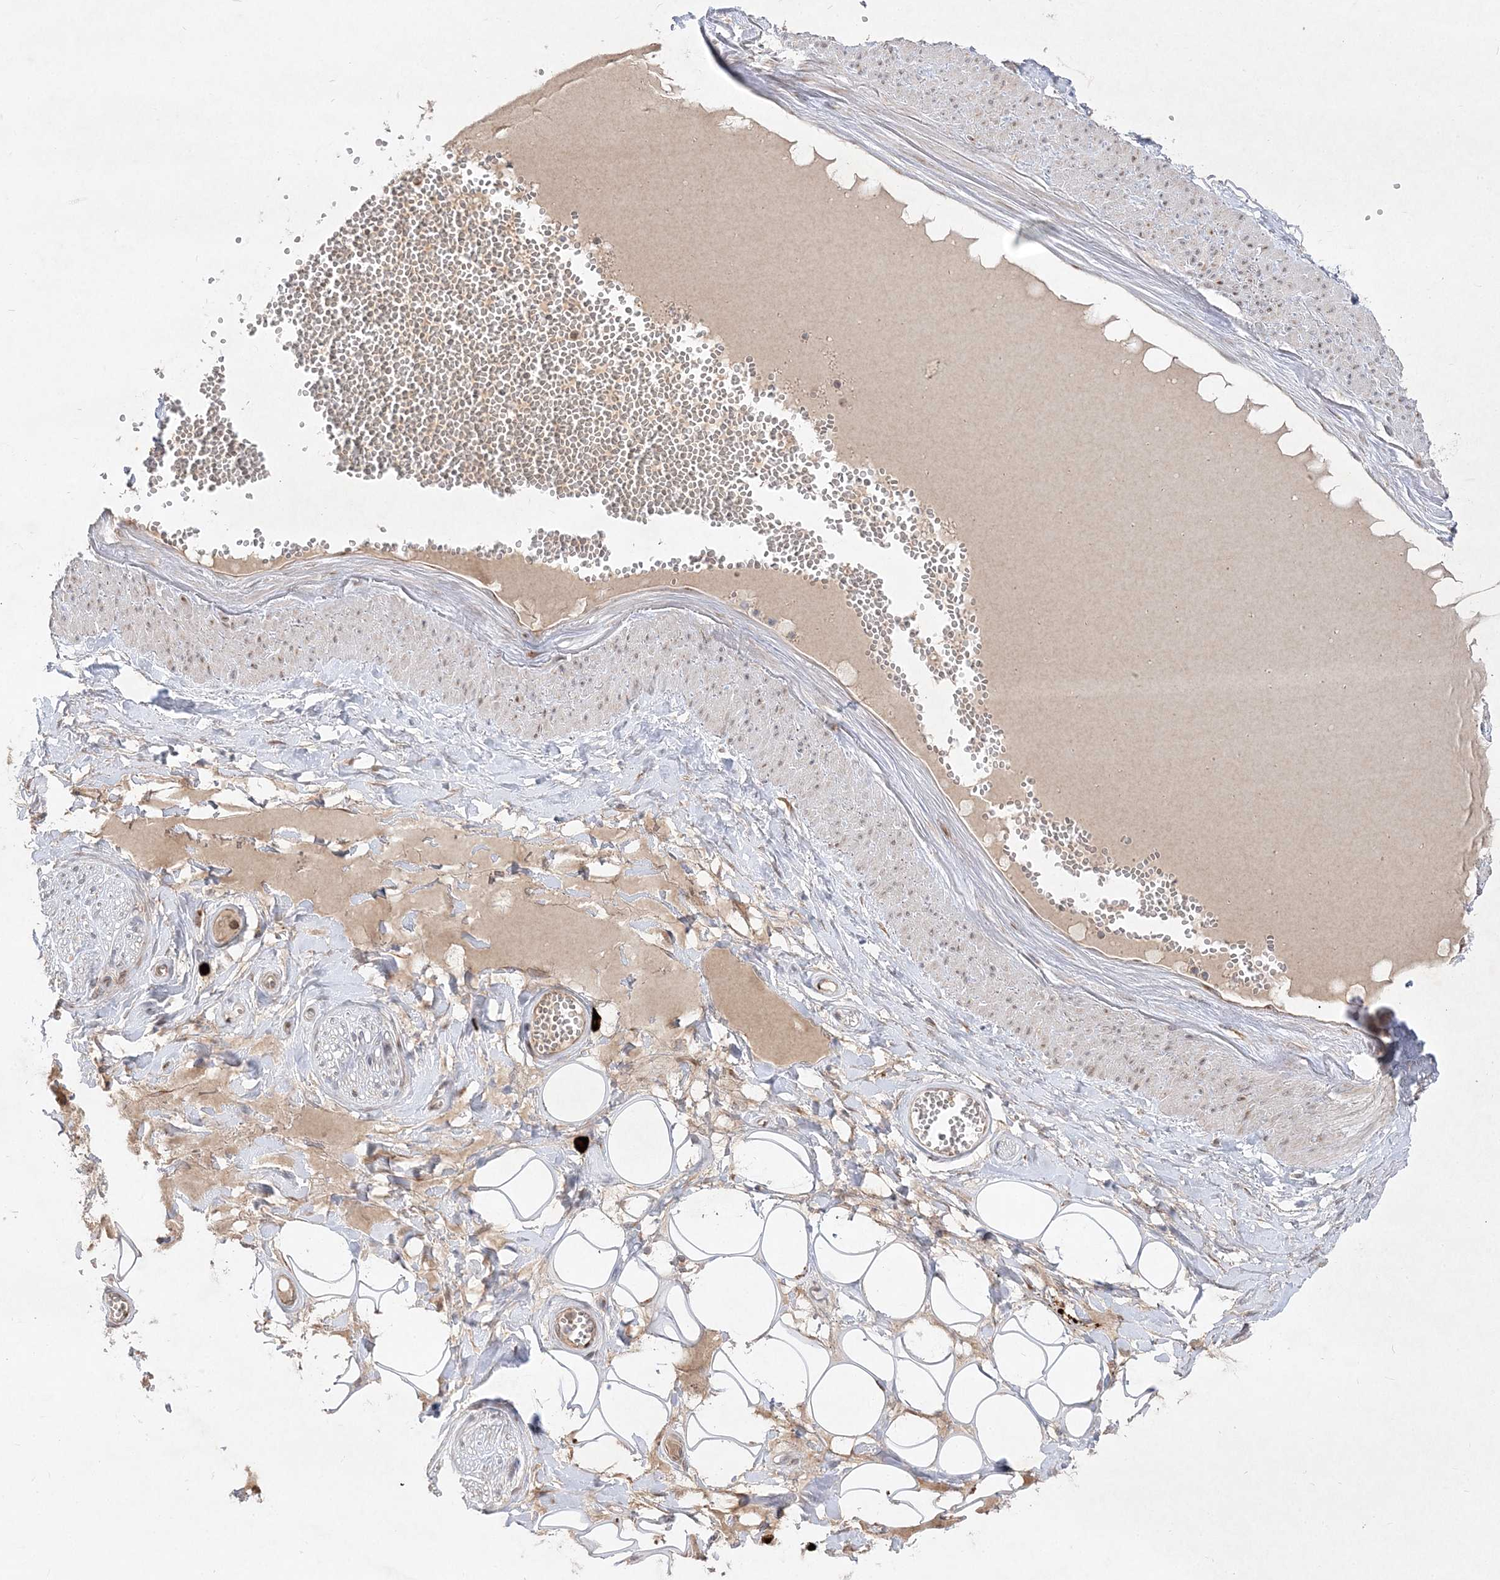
{"staining": {"intensity": "negative", "quantity": "none", "location": "none"}, "tissue": "adipose tissue", "cell_type": "Adipocytes", "image_type": "normal", "snomed": [{"axis": "morphology", "description": "Normal tissue, NOS"}, {"axis": "morphology", "description": "Inflammation, NOS"}, {"axis": "topography", "description": "Salivary gland"}, {"axis": "topography", "description": "Peripheral nerve tissue"}], "caption": "Protein analysis of benign adipose tissue demonstrates no significant expression in adipocytes. The staining was performed using DAB to visualize the protein expression in brown, while the nuclei were stained in blue with hematoxylin (Magnification: 20x).", "gene": "CLNK", "patient": {"sex": "female", "age": 75}}